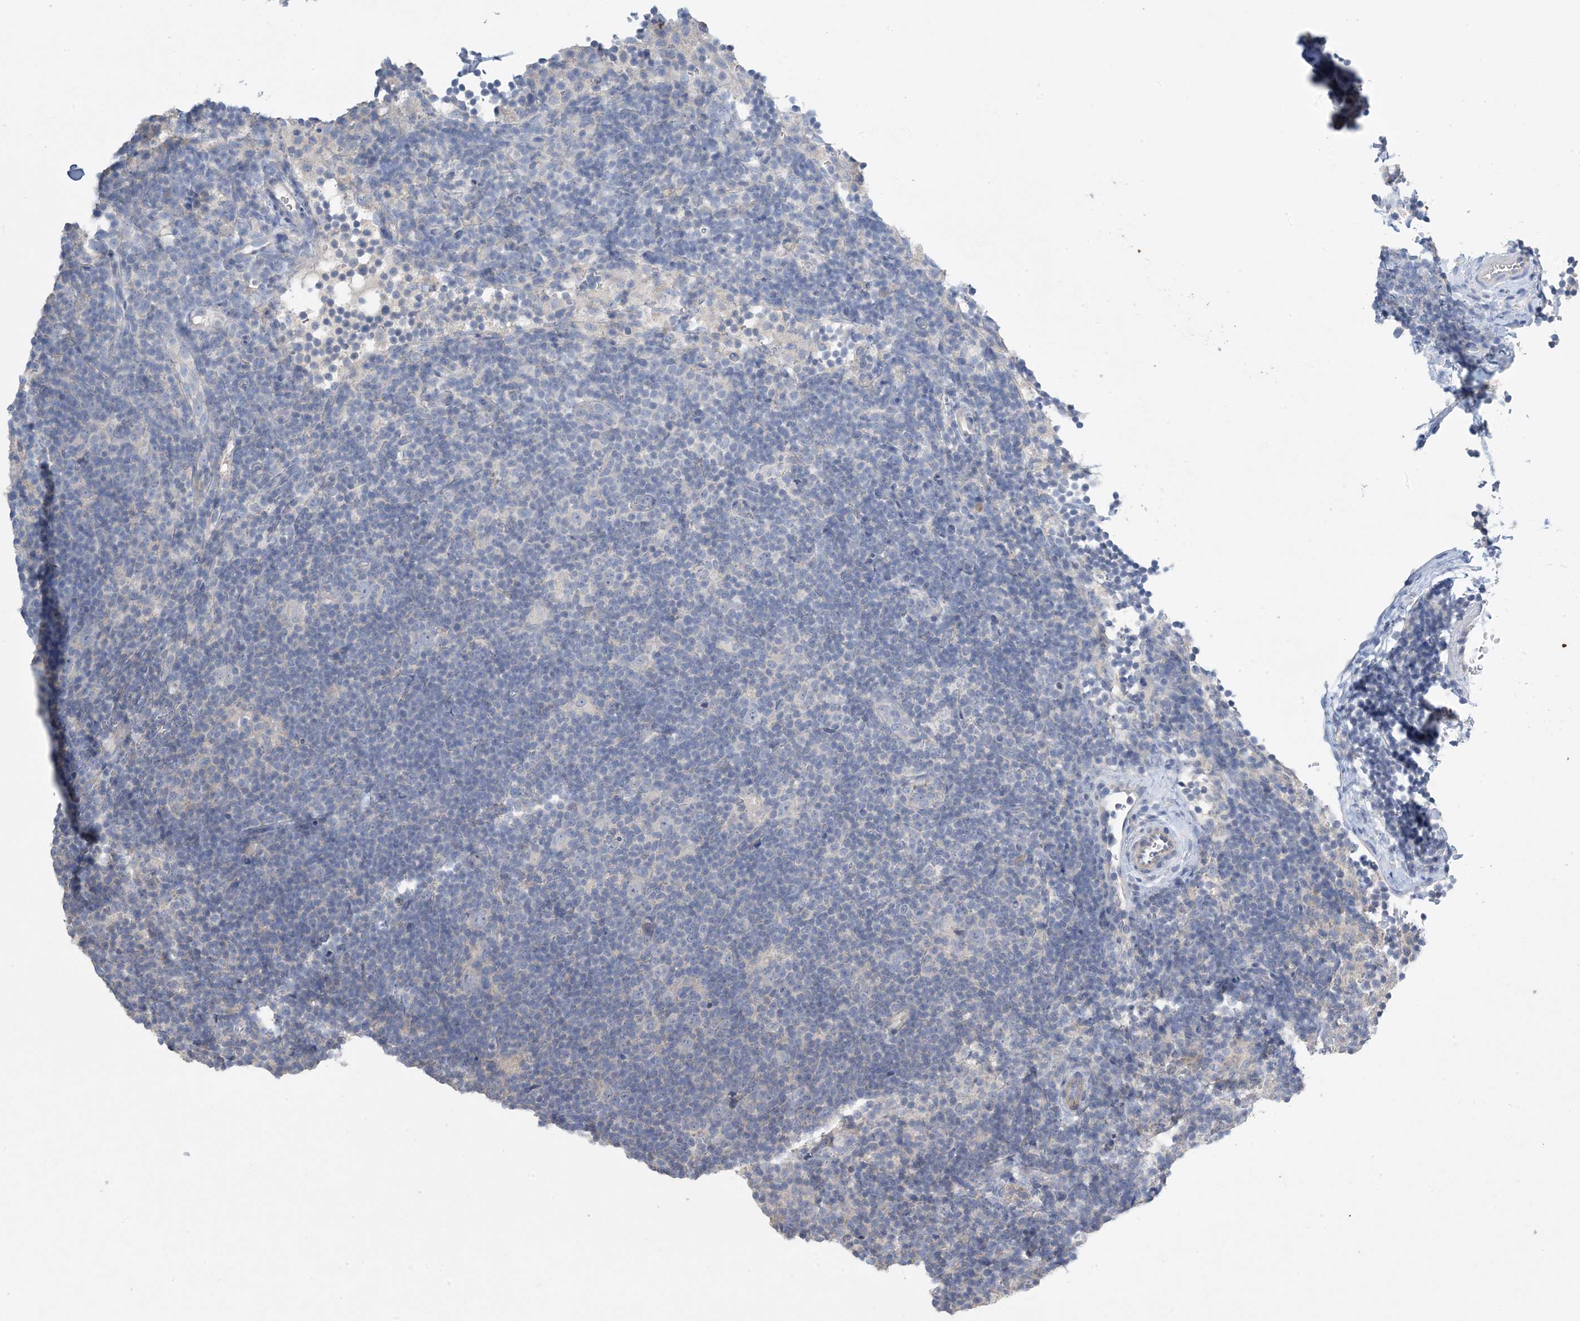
{"staining": {"intensity": "negative", "quantity": "none", "location": "none"}, "tissue": "lymphoma", "cell_type": "Tumor cells", "image_type": "cancer", "snomed": [{"axis": "morphology", "description": "Hodgkin's disease, NOS"}, {"axis": "topography", "description": "Lymph node"}], "caption": "Immunohistochemical staining of human Hodgkin's disease reveals no significant expression in tumor cells. The staining was performed using DAB (3,3'-diaminobenzidine) to visualize the protein expression in brown, while the nuclei were stained in blue with hematoxylin (Magnification: 20x).", "gene": "KPRP", "patient": {"sex": "female", "age": 57}}